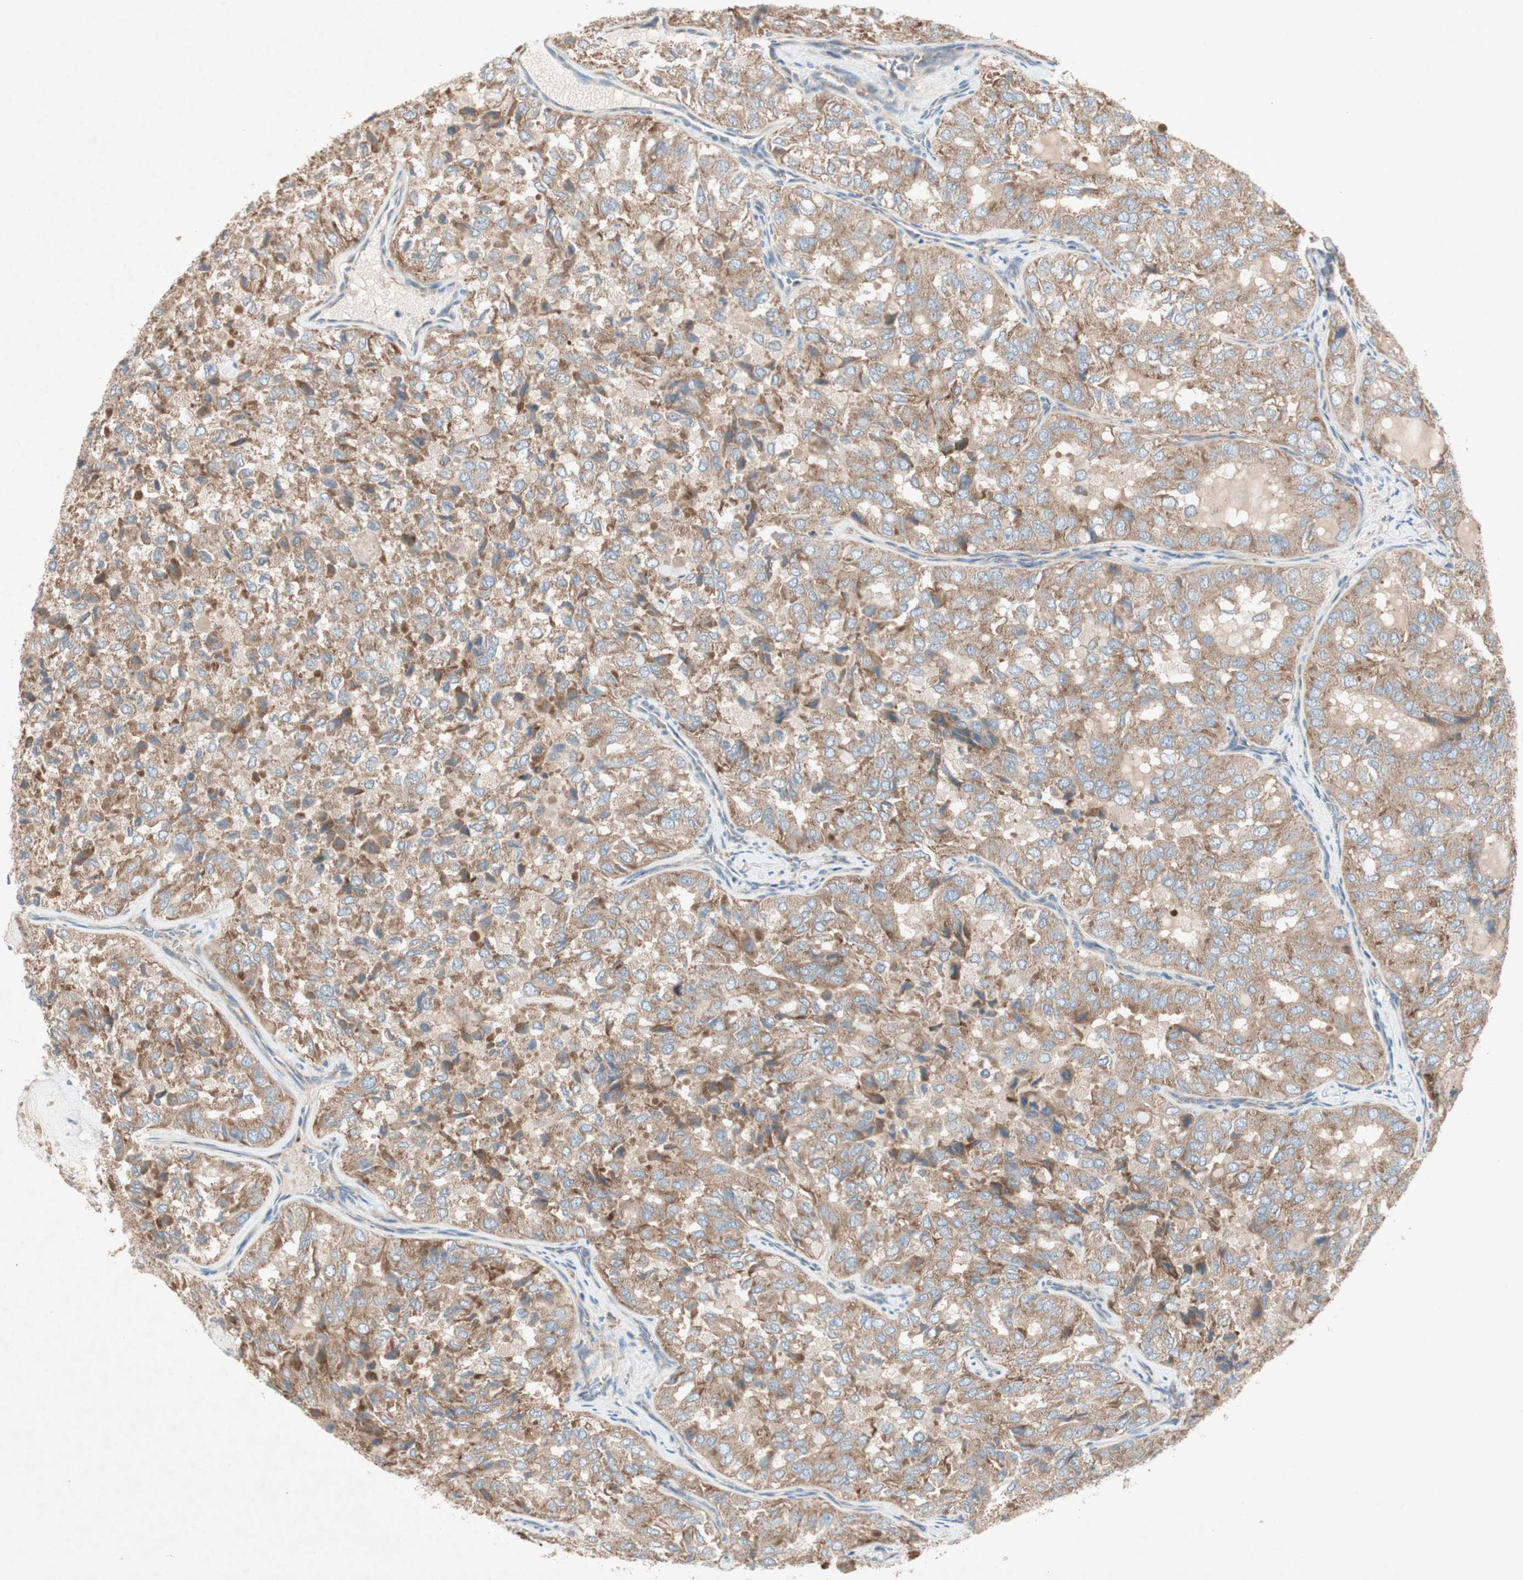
{"staining": {"intensity": "moderate", "quantity": ">75%", "location": "cytoplasmic/membranous"}, "tissue": "thyroid cancer", "cell_type": "Tumor cells", "image_type": "cancer", "snomed": [{"axis": "morphology", "description": "Follicular adenoma carcinoma, NOS"}, {"axis": "topography", "description": "Thyroid gland"}], "caption": "IHC staining of follicular adenoma carcinoma (thyroid), which exhibits medium levels of moderate cytoplasmic/membranous expression in approximately >75% of tumor cells indicating moderate cytoplasmic/membranous protein positivity. The staining was performed using DAB (brown) for protein detection and nuclei were counterstained in hematoxylin (blue).", "gene": "RPL23", "patient": {"sex": "male", "age": 75}}